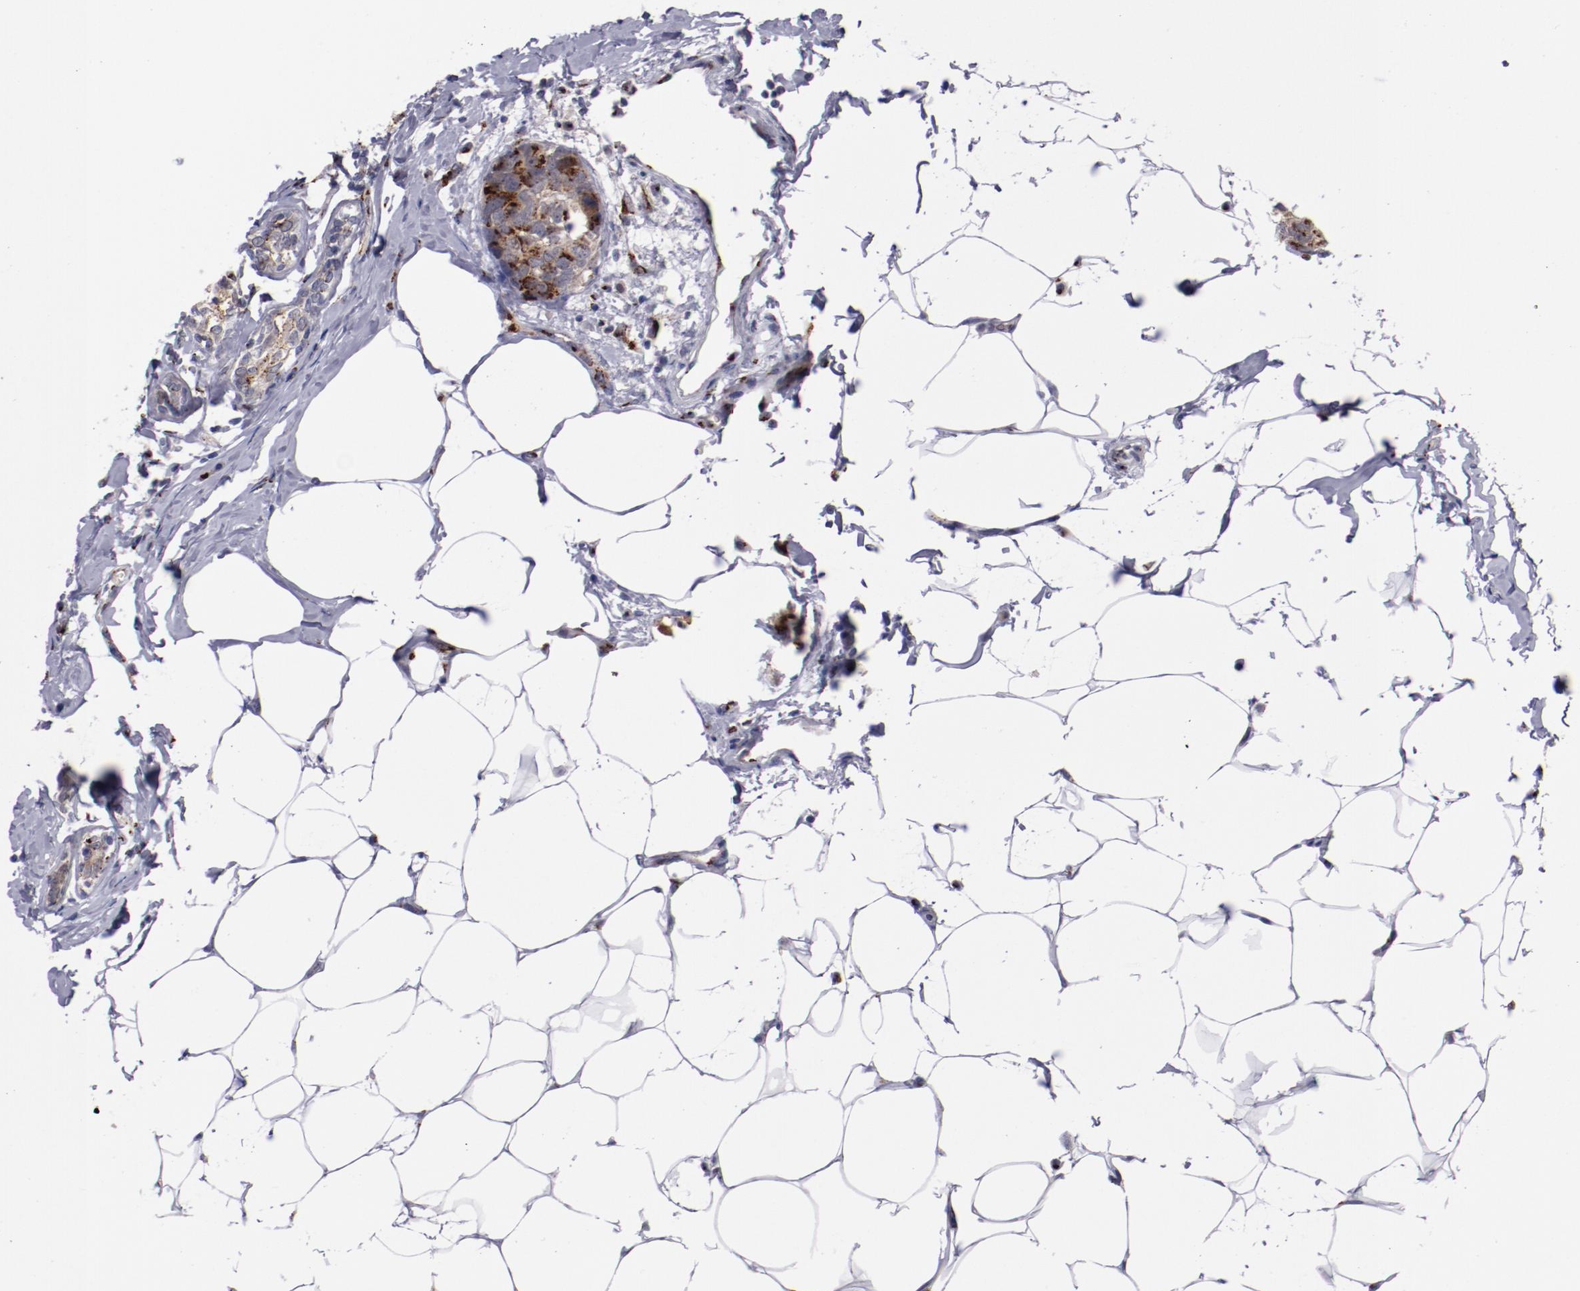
{"staining": {"intensity": "strong", "quantity": ">75%", "location": "cytoplasmic/membranous"}, "tissue": "breast cancer", "cell_type": "Tumor cells", "image_type": "cancer", "snomed": [{"axis": "morphology", "description": "Normal tissue, NOS"}, {"axis": "morphology", "description": "Duct carcinoma"}, {"axis": "topography", "description": "Breast"}], "caption": "IHC staining of breast cancer, which displays high levels of strong cytoplasmic/membranous positivity in about >75% of tumor cells indicating strong cytoplasmic/membranous protein expression. The staining was performed using DAB (3,3'-diaminobenzidine) (brown) for protein detection and nuclei were counterstained in hematoxylin (blue).", "gene": "GOLIM4", "patient": {"sex": "female", "age": 50}}